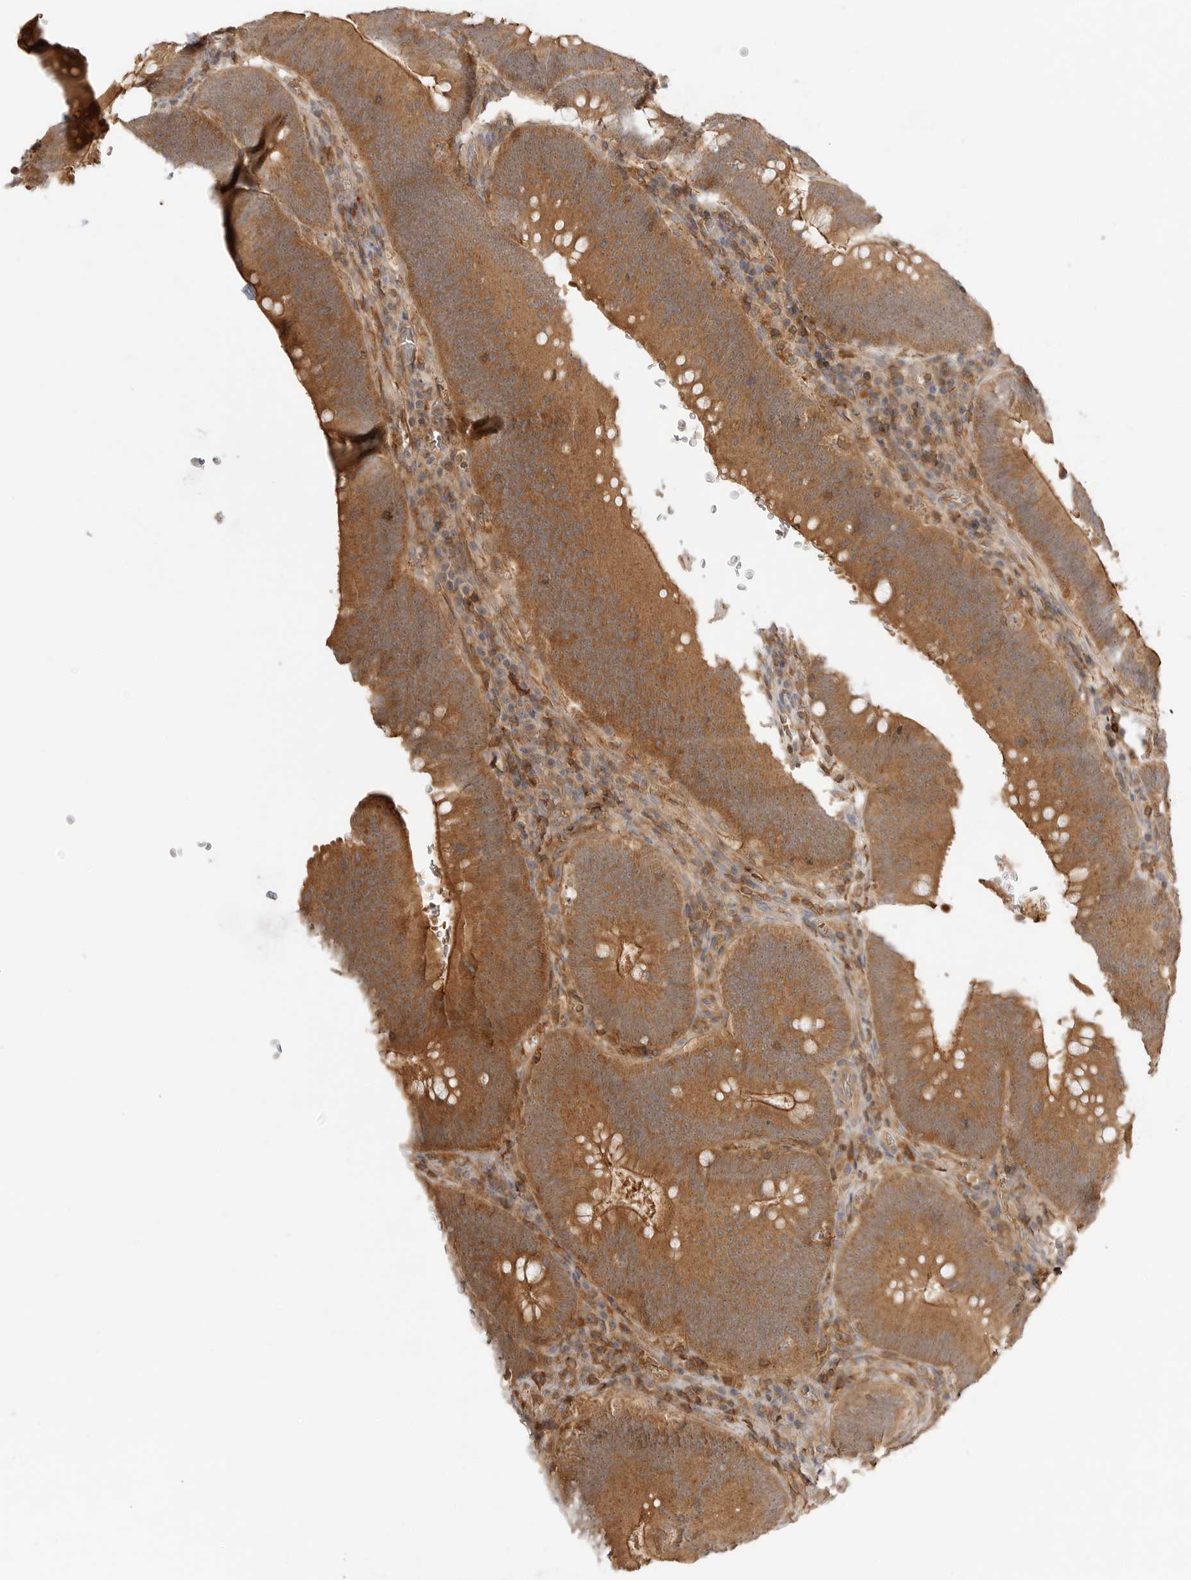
{"staining": {"intensity": "strong", "quantity": ">75%", "location": "cytoplasmic/membranous"}, "tissue": "colorectal cancer", "cell_type": "Tumor cells", "image_type": "cancer", "snomed": [{"axis": "morphology", "description": "Normal tissue, NOS"}, {"axis": "topography", "description": "Colon"}], "caption": "This image demonstrates immunohistochemistry staining of colorectal cancer, with high strong cytoplasmic/membranous staining in about >75% of tumor cells.", "gene": "CLDN12", "patient": {"sex": "female", "age": 82}}